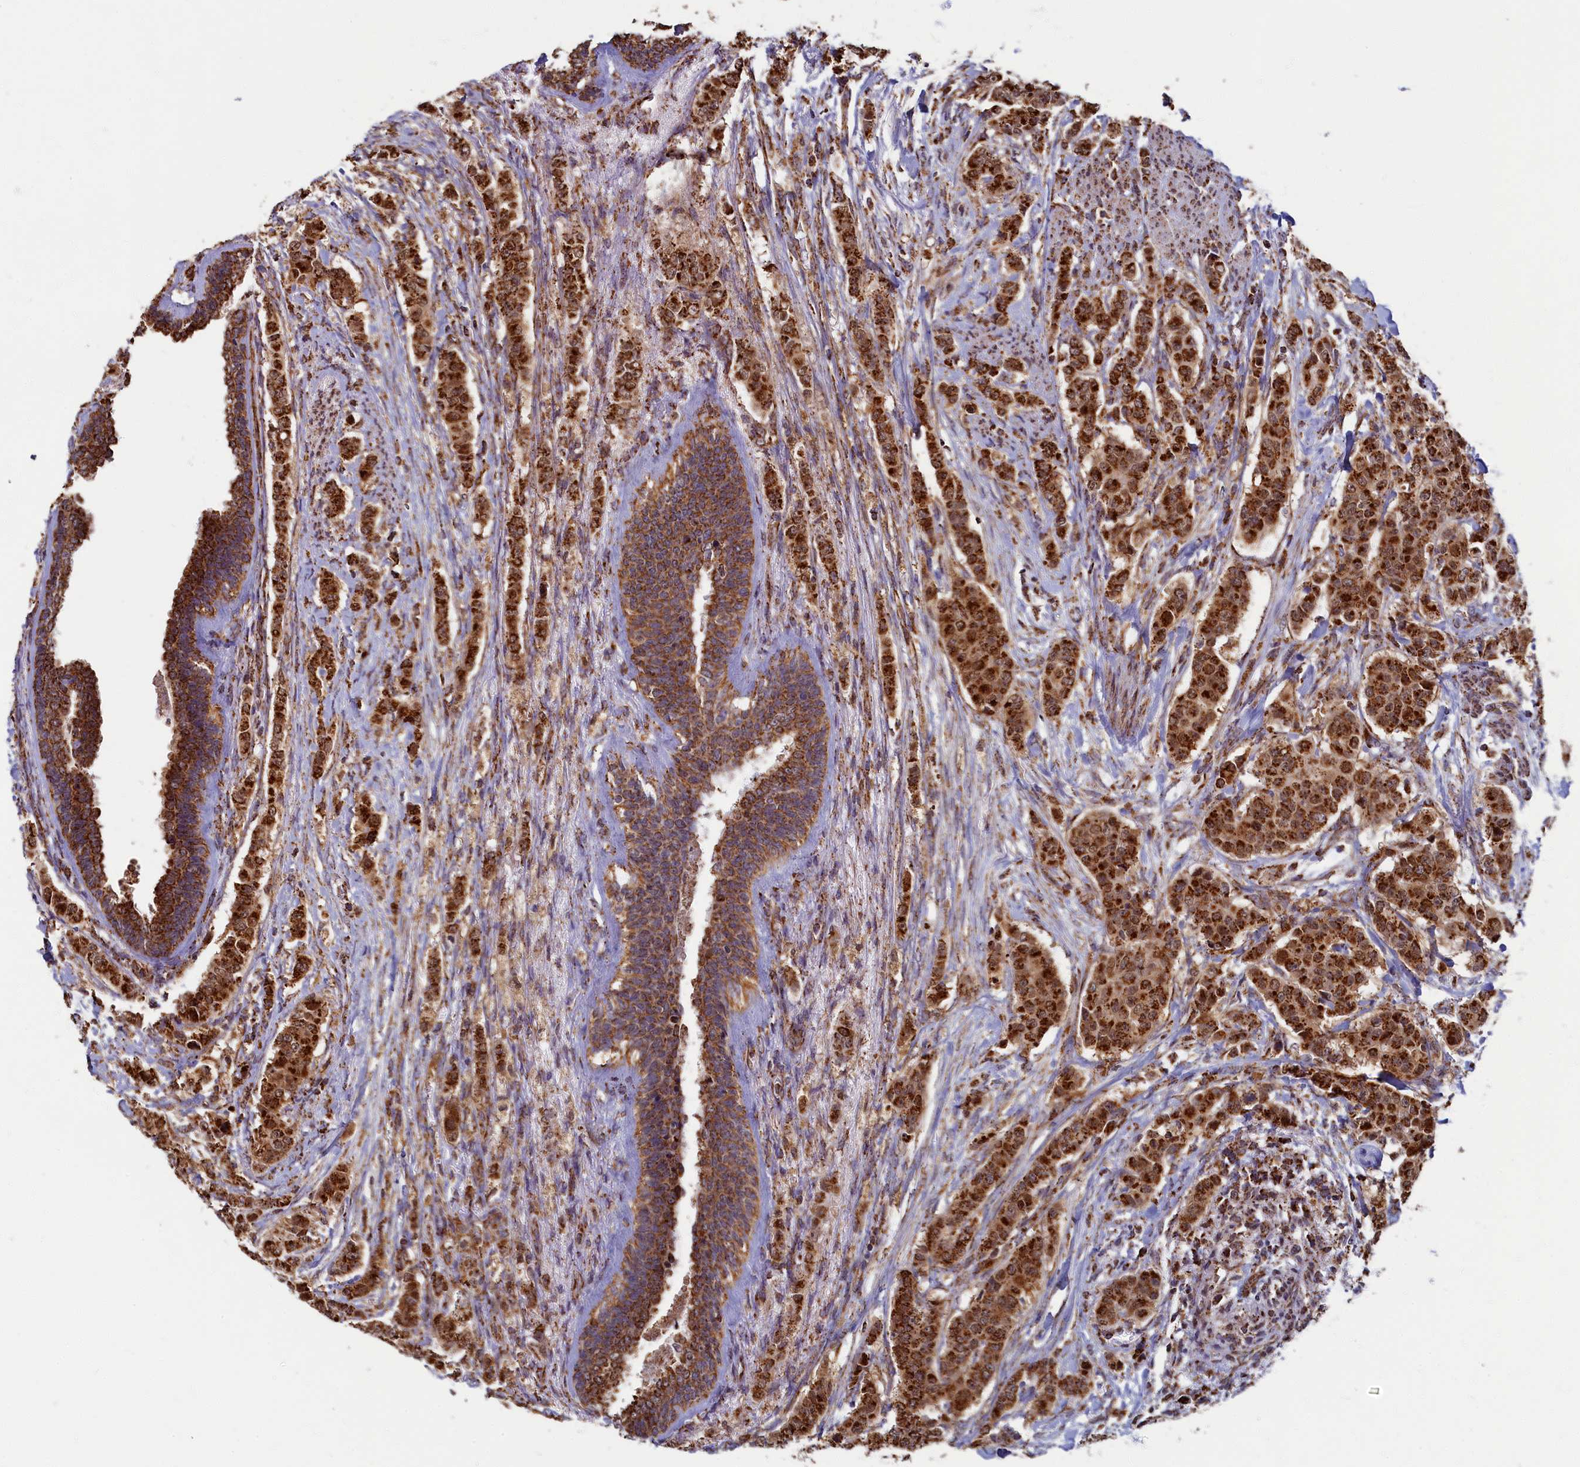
{"staining": {"intensity": "strong", "quantity": ">75%", "location": "cytoplasmic/membranous"}, "tissue": "breast cancer", "cell_type": "Tumor cells", "image_type": "cancer", "snomed": [{"axis": "morphology", "description": "Duct carcinoma"}, {"axis": "topography", "description": "Breast"}], "caption": "A brown stain shows strong cytoplasmic/membranous expression of a protein in breast cancer tumor cells.", "gene": "SPR", "patient": {"sex": "female", "age": 40}}